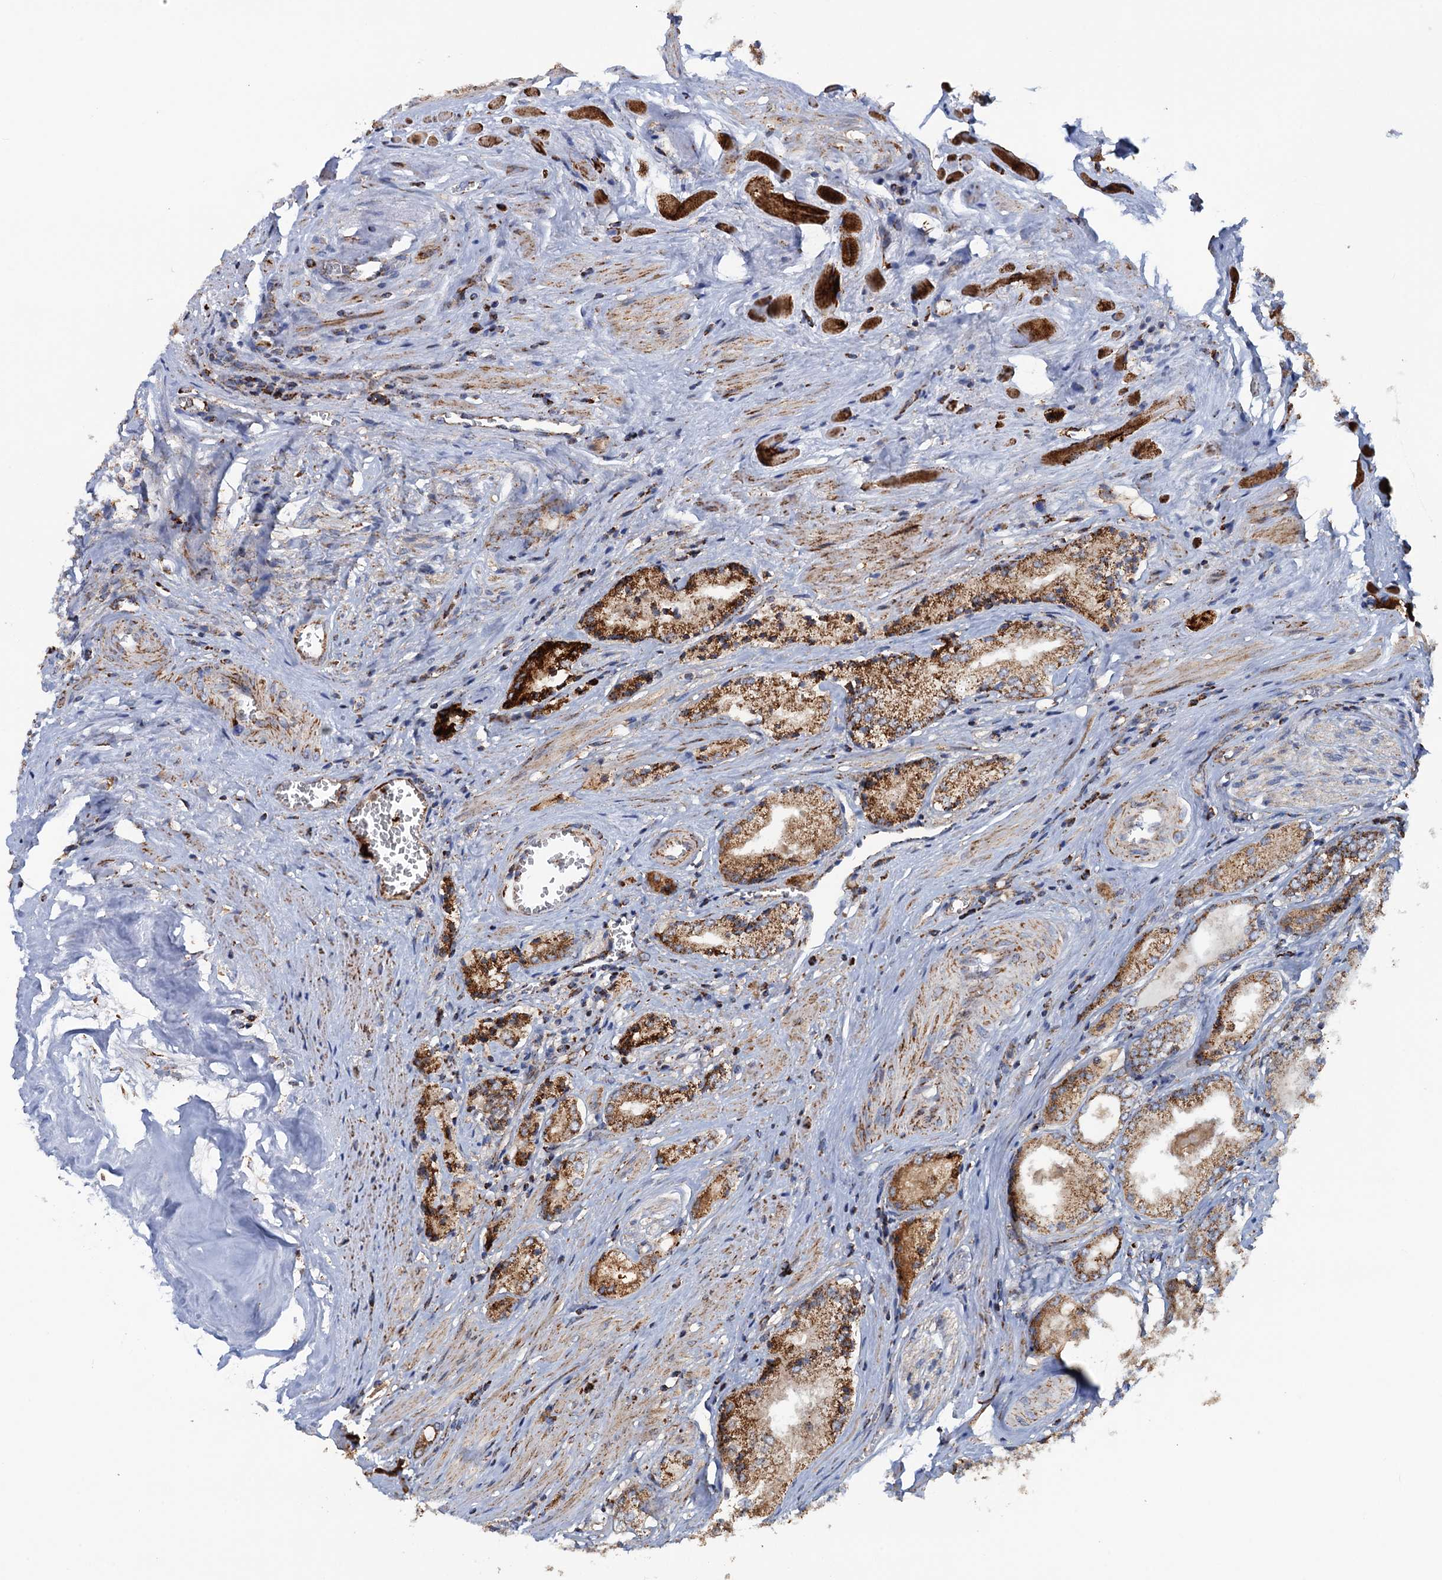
{"staining": {"intensity": "strong", "quantity": ">75%", "location": "cytoplasmic/membranous"}, "tissue": "prostate cancer", "cell_type": "Tumor cells", "image_type": "cancer", "snomed": [{"axis": "morphology", "description": "Adenocarcinoma, Low grade"}, {"axis": "topography", "description": "Prostate"}], "caption": "DAB immunohistochemical staining of prostate cancer (low-grade adenocarcinoma) exhibits strong cytoplasmic/membranous protein staining in approximately >75% of tumor cells.", "gene": "GTPBP3", "patient": {"sex": "male", "age": 60}}